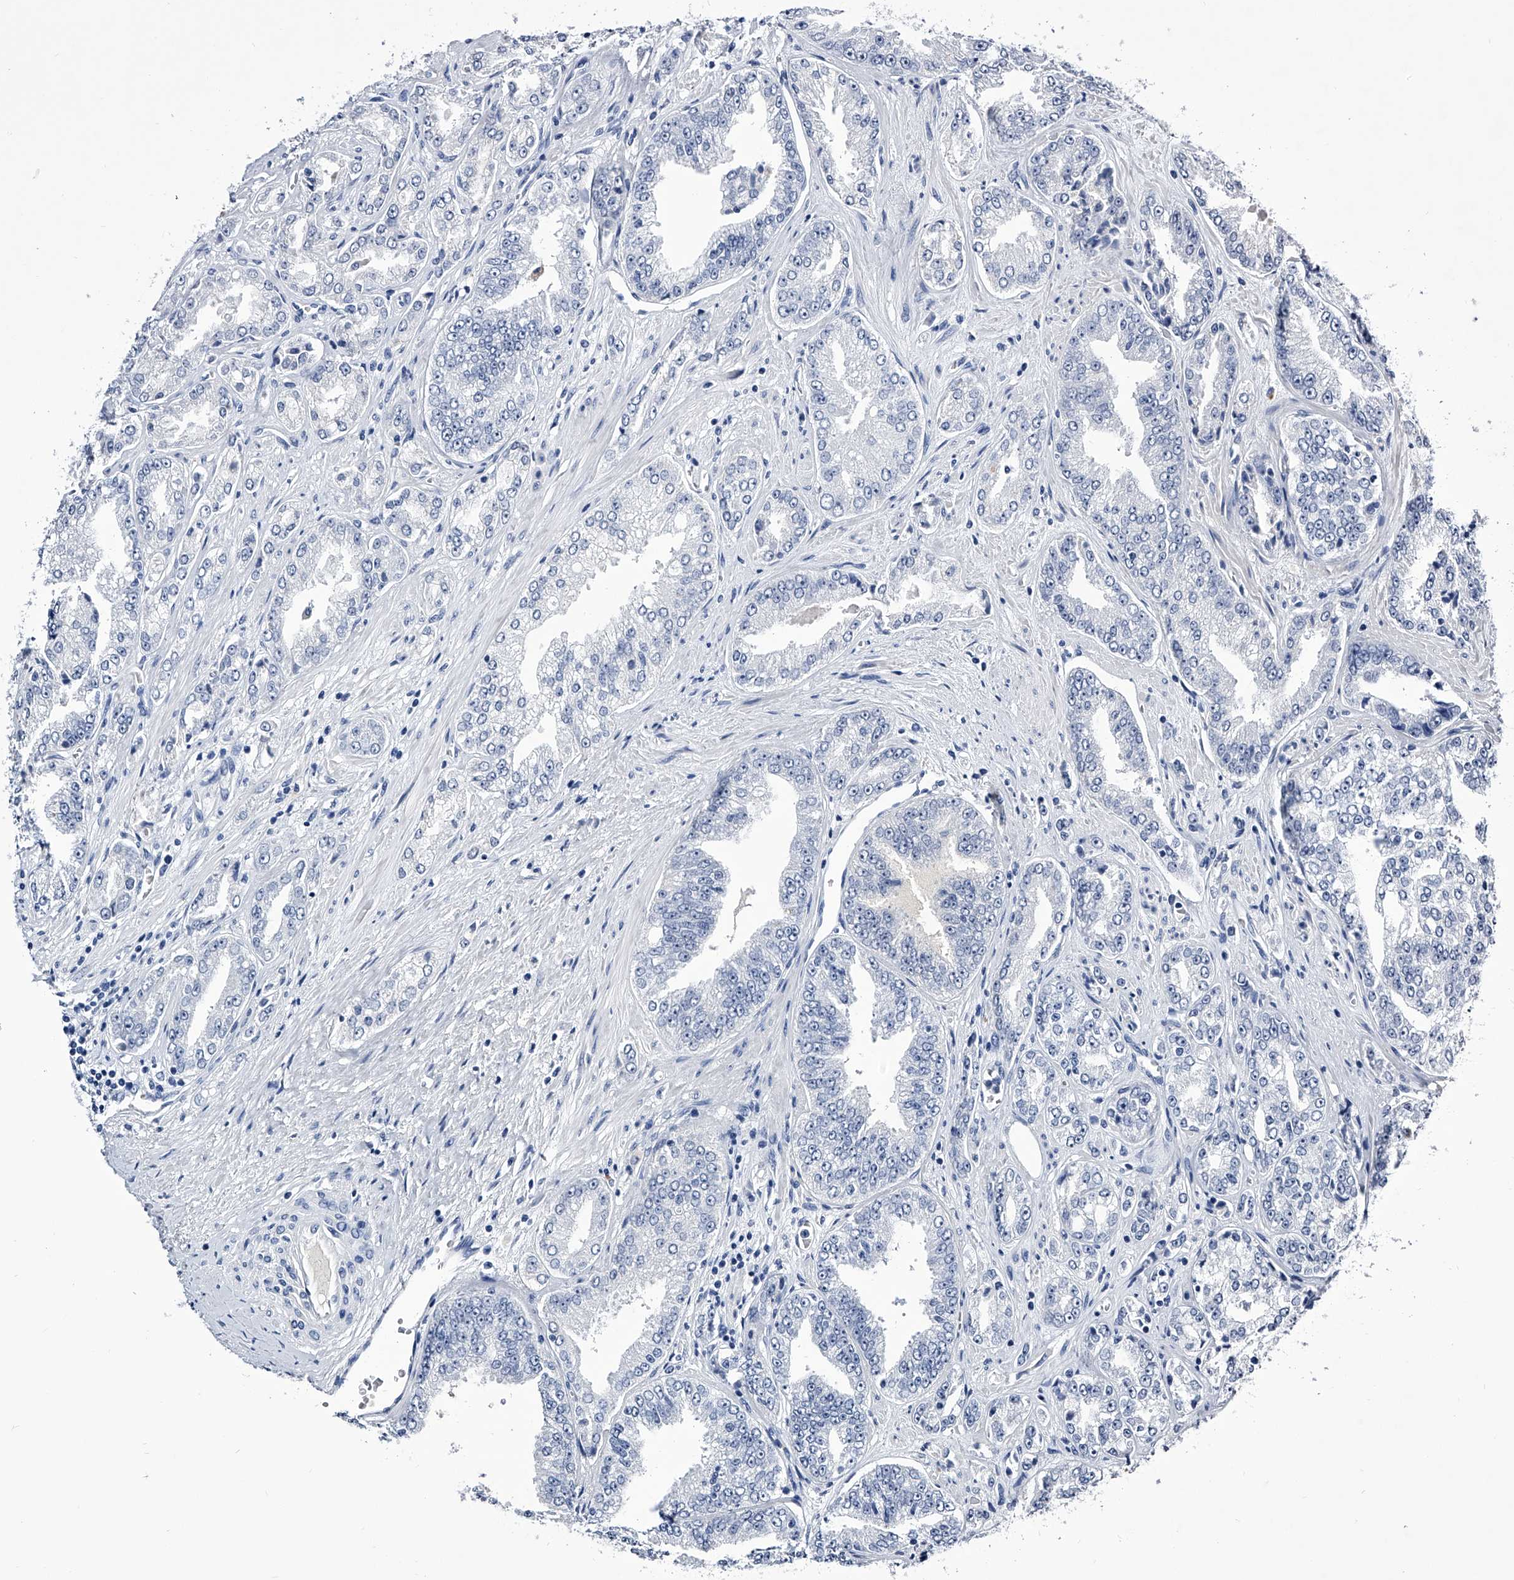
{"staining": {"intensity": "negative", "quantity": "none", "location": "none"}, "tissue": "prostate cancer", "cell_type": "Tumor cells", "image_type": "cancer", "snomed": [{"axis": "morphology", "description": "Adenocarcinoma, High grade"}, {"axis": "topography", "description": "Prostate"}], "caption": "Image shows no protein staining in tumor cells of prostate adenocarcinoma (high-grade) tissue. (DAB immunohistochemistry (IHC) with hematoxylin counter stain).", "gene": "CRISP2", "patient": {"sex": "male", "age": 71}}